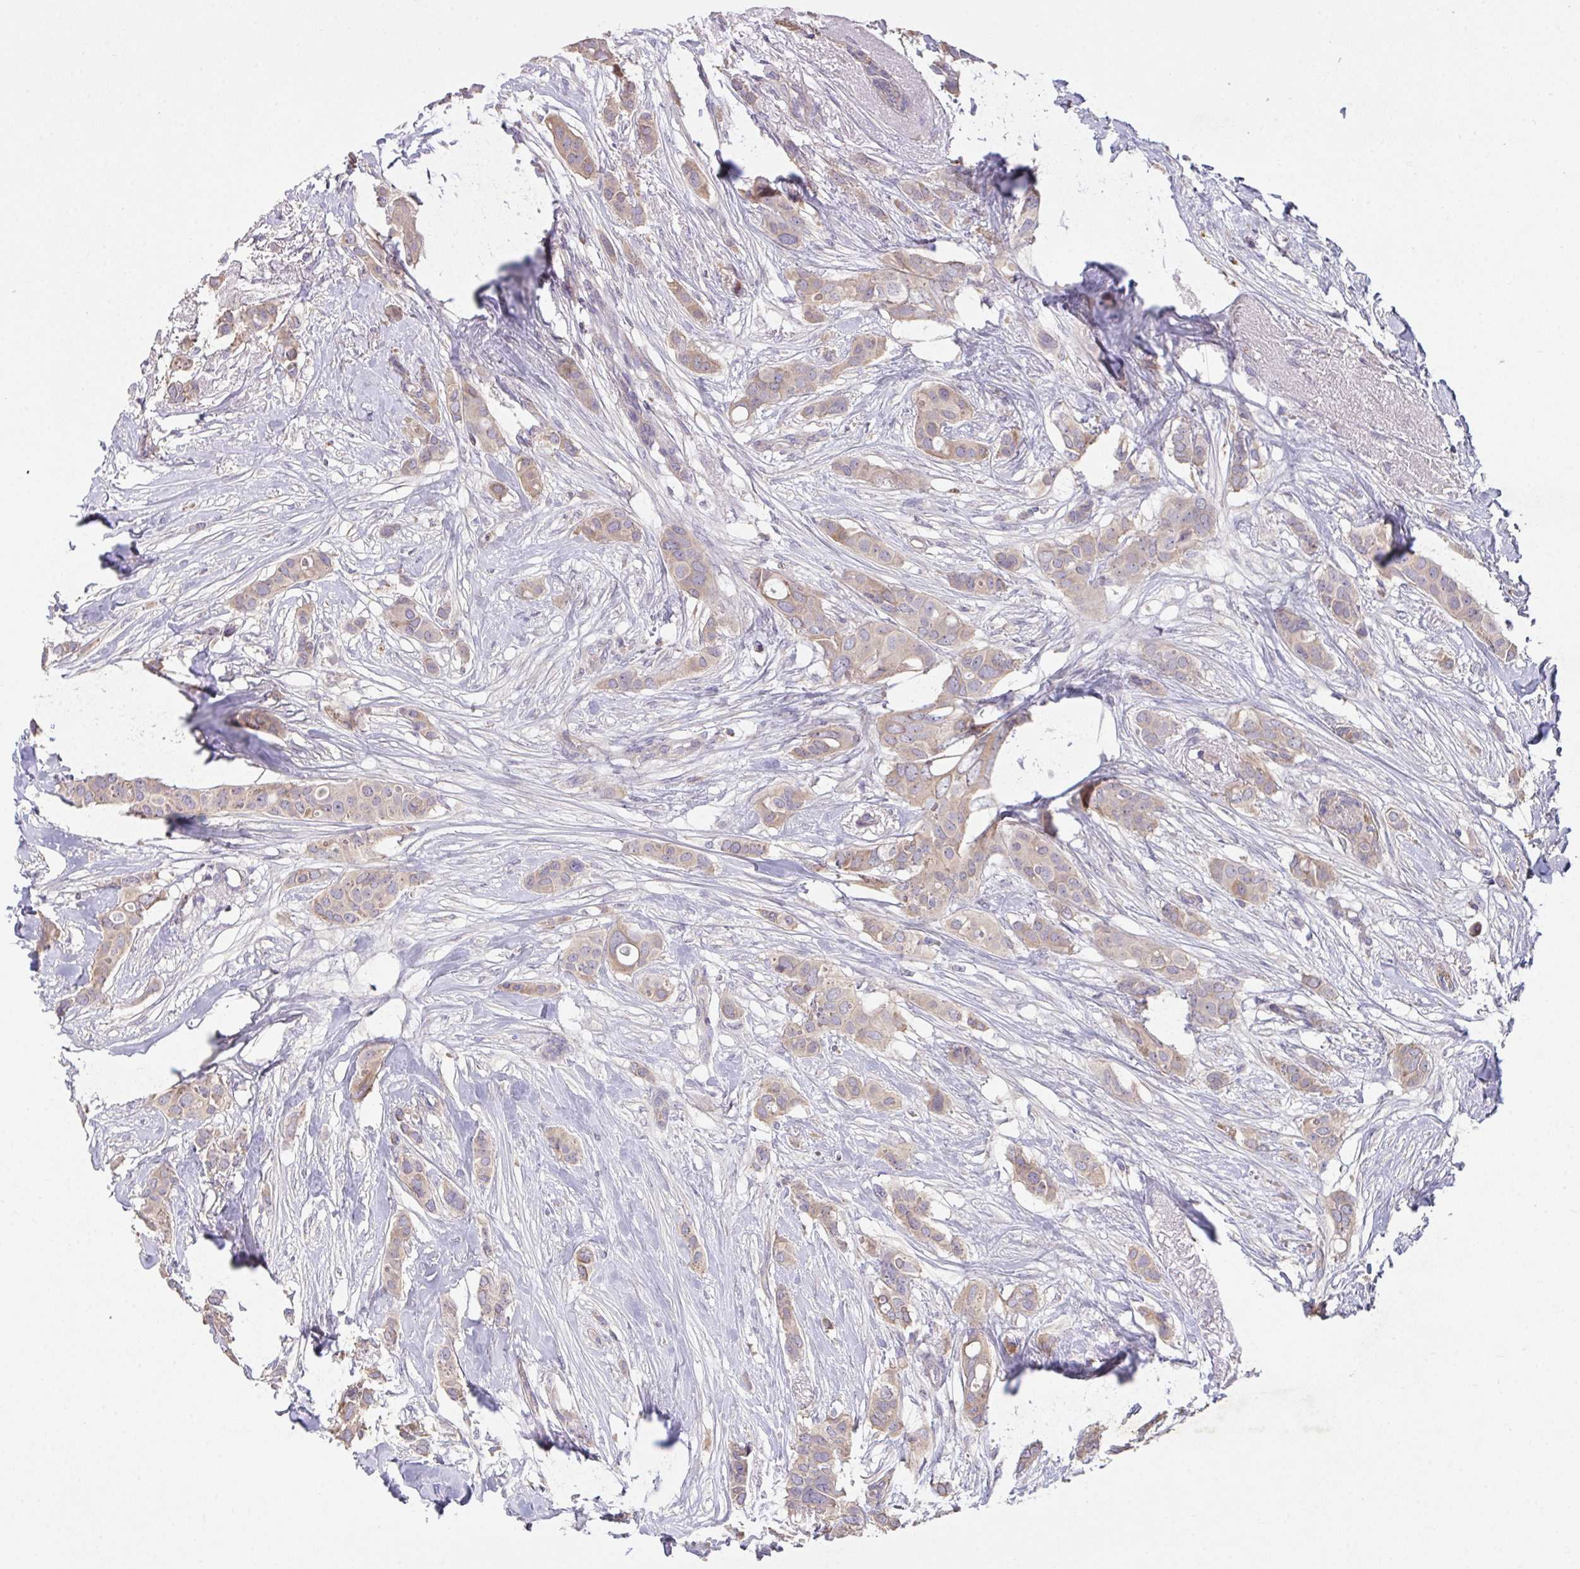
{"staining": {"intensity": "weak", "quantity": ">75%", "location": "cytoplasmic/membranous"}, "tissue": "breast cancer", "cell_type": "Tumor cells", "image_type": "cancer", "snomed": [{"axis": "morphology", "description": "Duct carcinoma"}, {"axis": "topography", "description": "Breast"}], "caption": "Tumor cells exhibit low levels of weak cytoplasmic/membranous positivity in about >75% of cells in invasive ductal carcinoma (breast).", "gene": "ZNF581", "patient": {"sex": "female", "age": 62}}